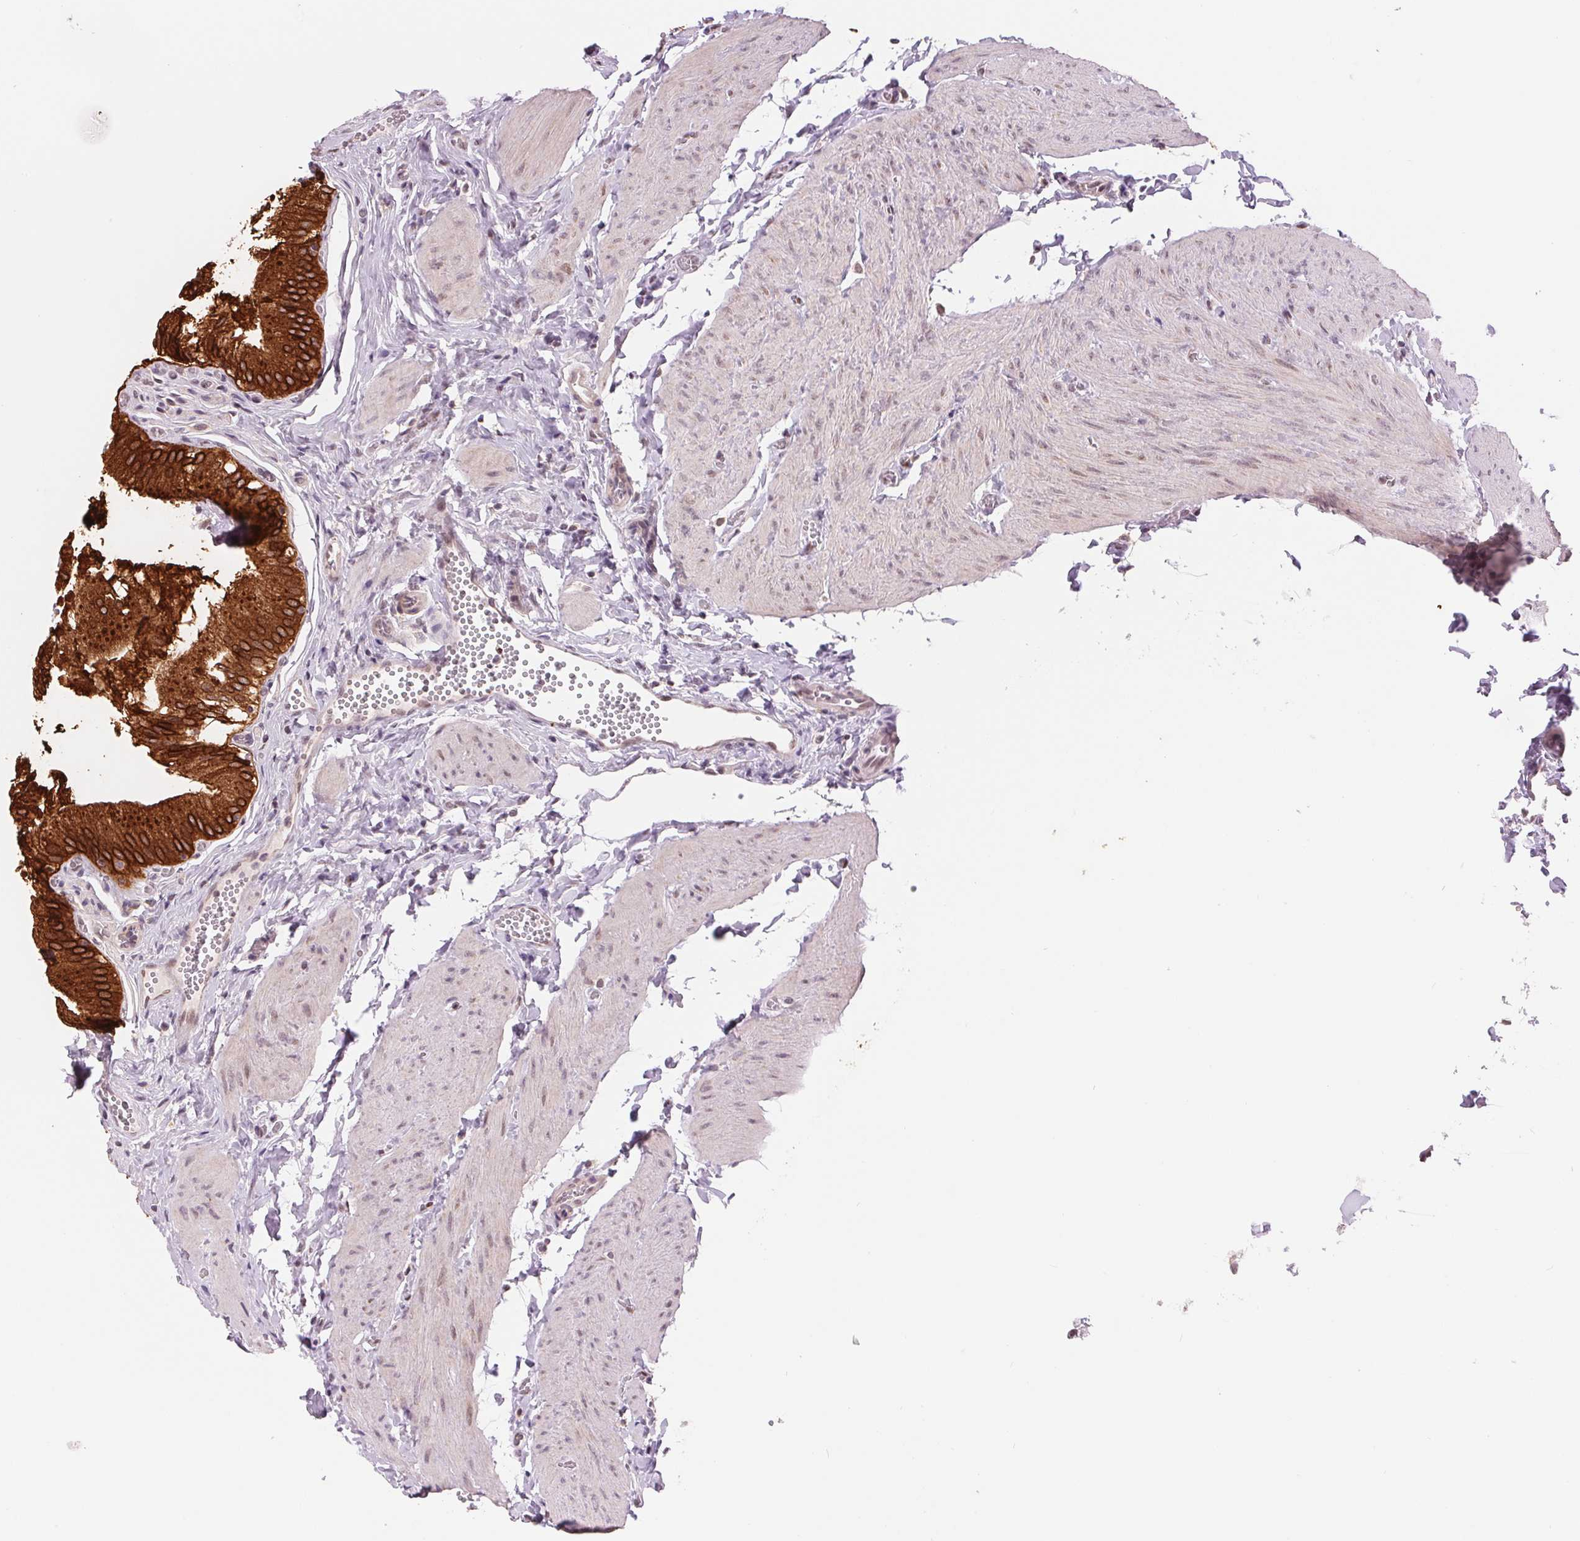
{"staining": {"intensity": "strong", "quantity": ">75%", "location": "cytoplasmic/membranous,nuclear"}, "tissue": "gallbladder", "cell_type": "Glandular cells", "image_type": "normal", "snomed": [{"axis": "morphology", "description": "Normal tissue, NOS"}, {"axis": "topography", "description": "Gallbladder"}, {"axis": "topography", "description": "Peripheral nerve tissue"}], "caption": "Protein staining of unremarkable gallbladder exhibits strong cytoplasmic/membranous,nuclear staining in approximately >75% of glandular cells. (brown staining indicates protein expression, while blue staining denotes nuclei).", "gene": "ARHGAP32", "patient": {"sex": "male", "age": 17}}